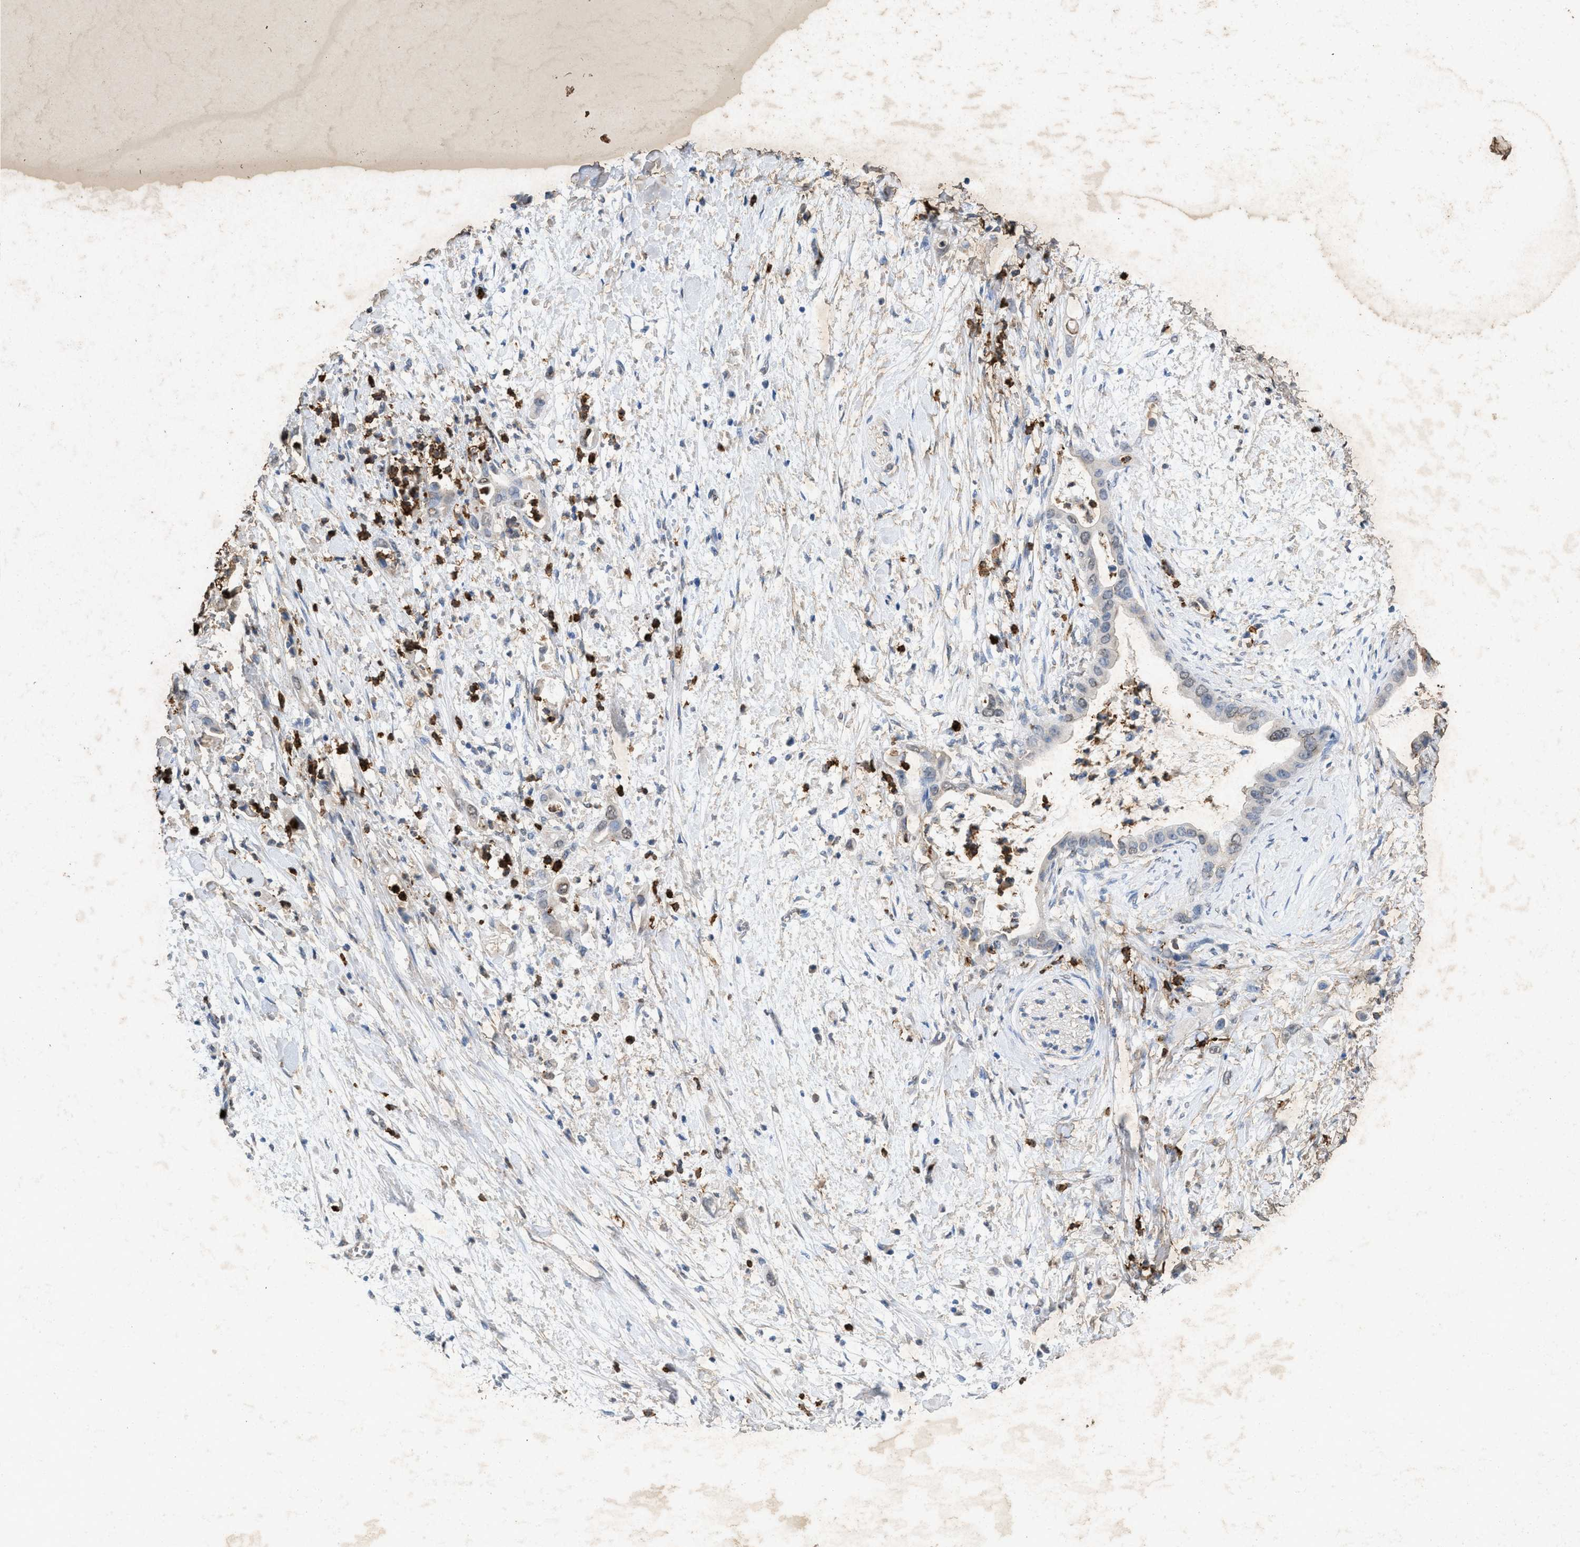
{"staining": {"intensity": "negative", "quantity": "none", "location": "none"}, "tissue": "pancreatic cancer", "cell_type": "Tumor cells", "image_type": "cancer", "snomed": [{"axis": "morphology", "description": "Adenocarcinoma, NOS"}, {"axis": "topography", "description": "Pancreas"}], "caption": "Adenocarcinoma (pancreatic) was stained to show a protein in brown. There is no significant positivity in tumor cells. (DAB immunohistochemistry (IHC), high magnification).", "gene": "LTB4R2", "patient": {"sex": "male", "age": 55}}